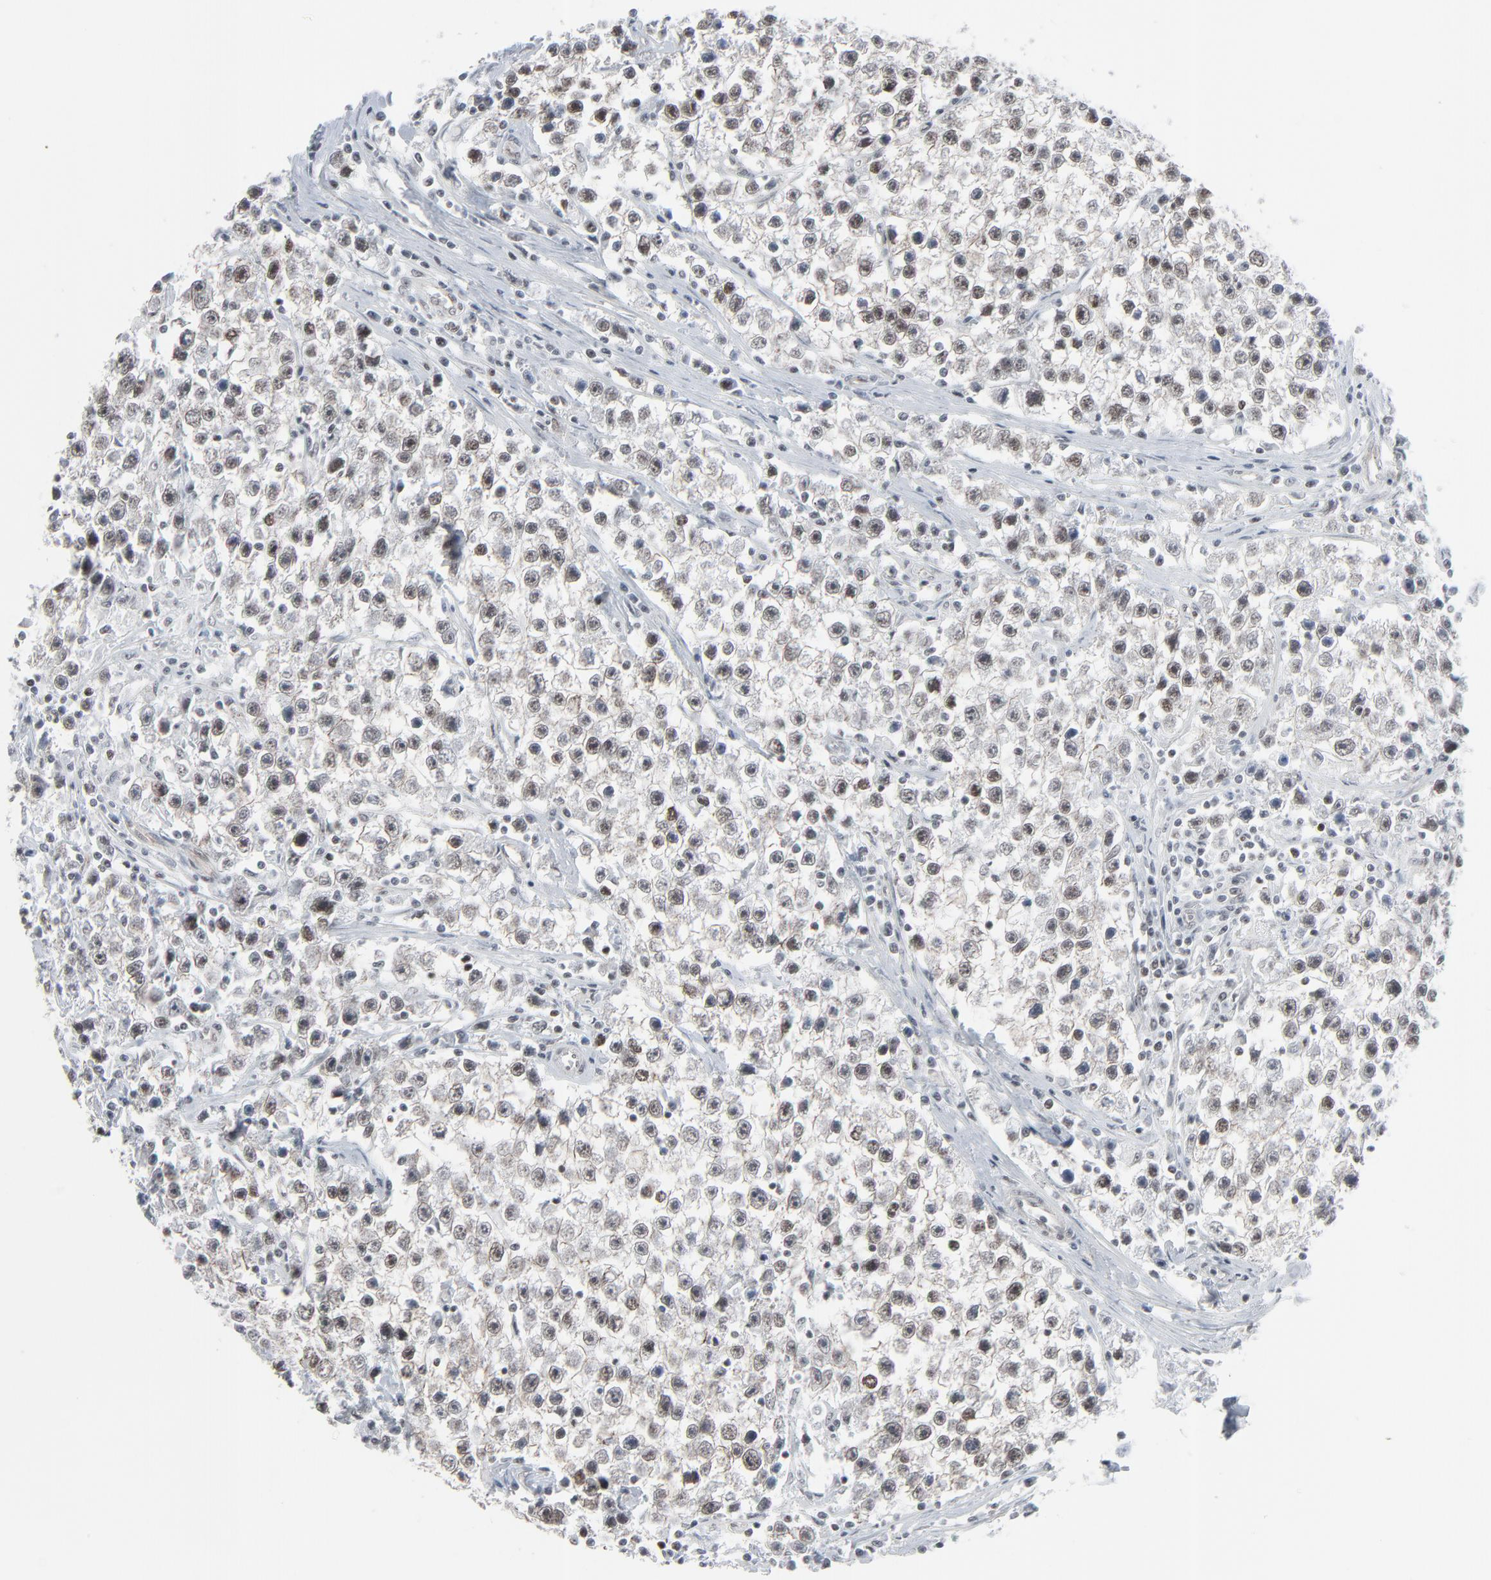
{"staining": {"intensity": "moderate", "quantity": "25%-75%", "location": "nuclear"}, "tissue": "testis cancer", "cell_type": "Tumor cells", "image_type": "cancer", "snomed": [{"axis": "morphology", "description": "Seminoma, NOS"}, {"axis": "topography", "description": "Testis"}], "caption": "The image displays a brown stain indicating the presence of a protein in the nuclear of tumor cells in seminoma (testis). The staining was performed using DAB to visualize the protein expression in brown, while the nuclei were stained in blue with hematoxylin (Magnification: 20x).", "gene": "FBXO28", "patient": {"sex": "male", "age": 35}}